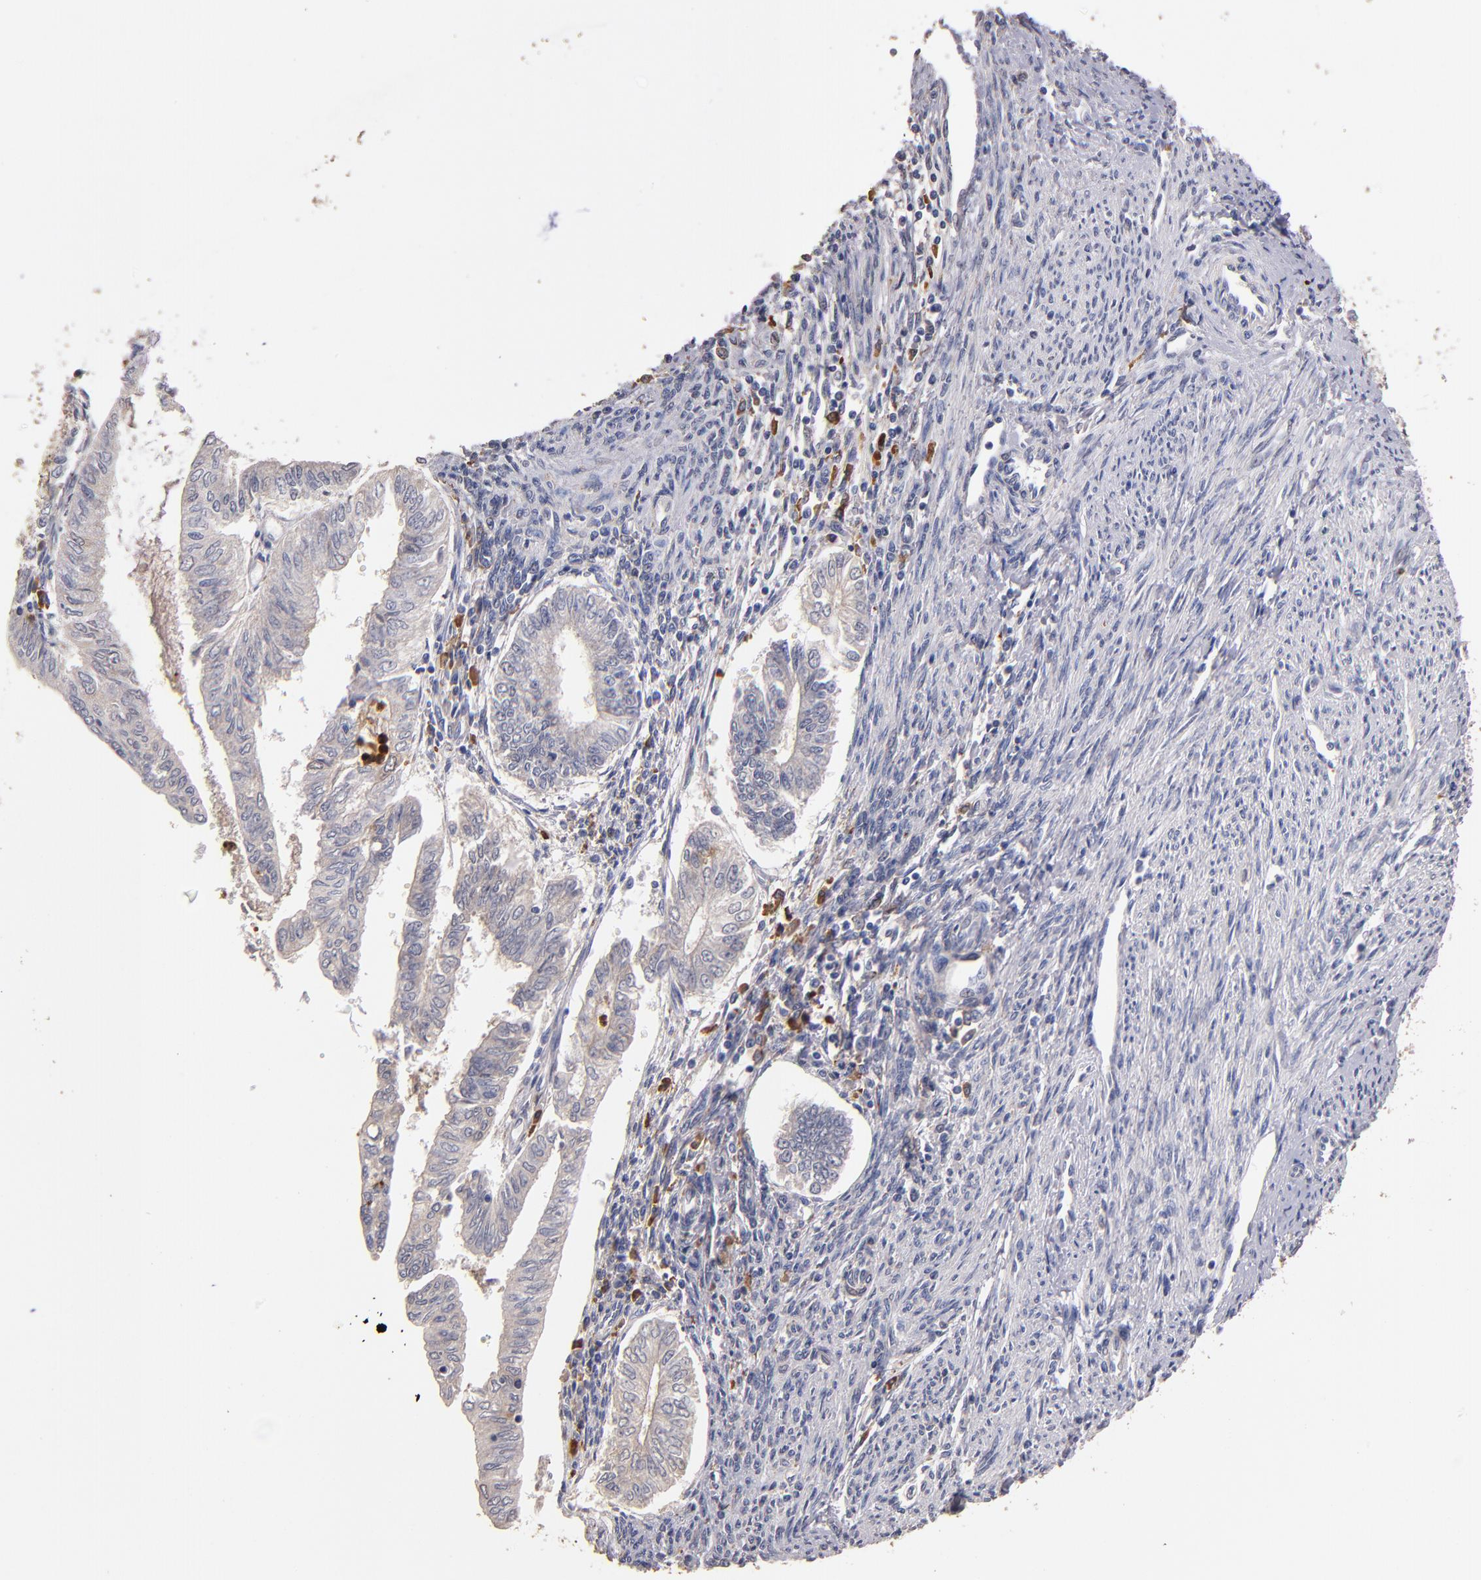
{"staining": {"intensity": "weak", "quantity": "<25%", "location": "cytoplasmic/membranous"}, "tissue": "endometrial cancer", "cell_type": "Tumor cells", "image_type": "cancer", "snomed": [{"axis": "morphology", "description": "Adenocarcinoma, NOS"}, {"axis": "topography", "description": "Endometrium"}], "caption": "Tumor cells show no significant positivity in endometrial cancer (adenocarcinoma).", "gene": "TTLL12", "patient": {"sex": "female", "age": 66}}